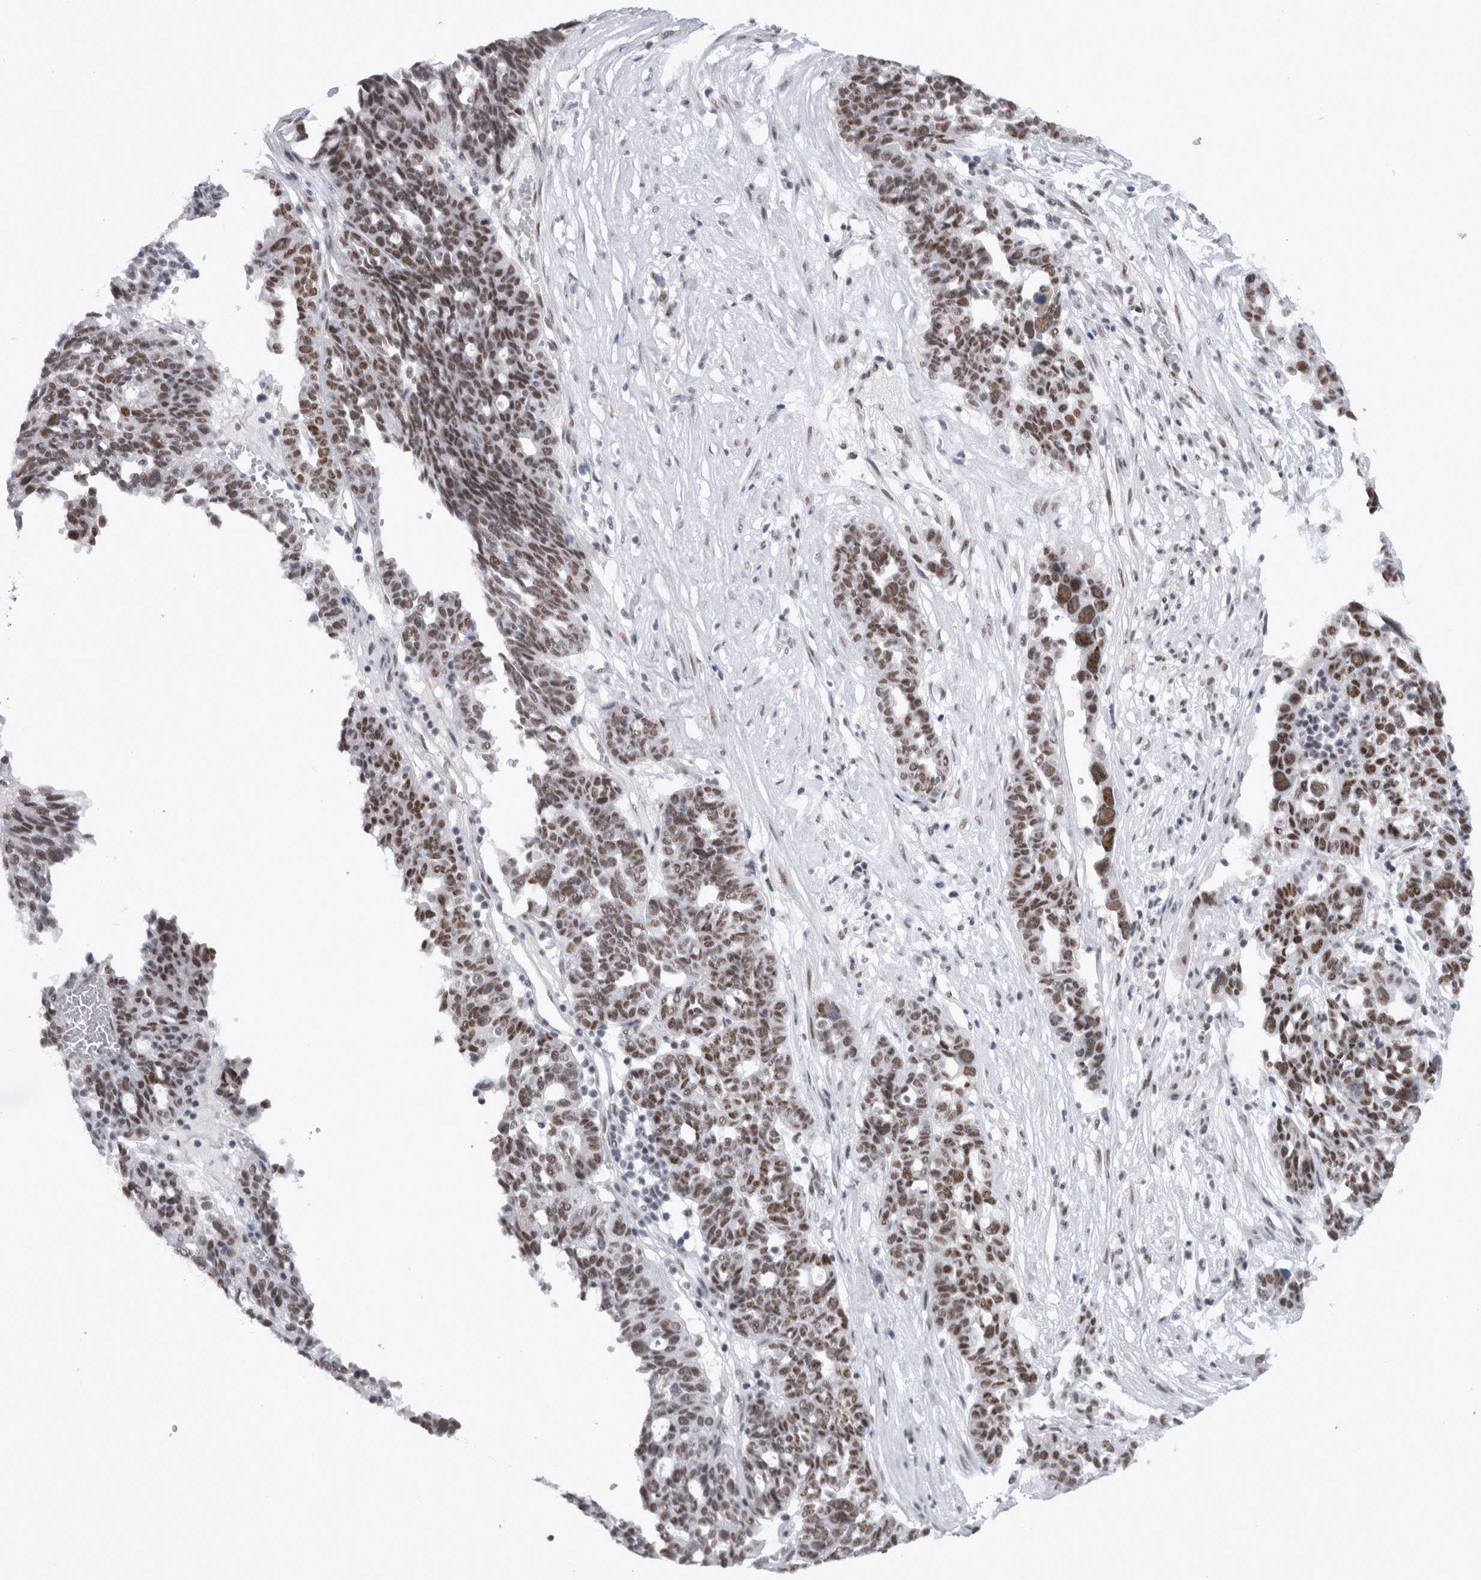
{"staining": {"intensity": "moderate", "quantity": ">75%", "location": "nuclear"}, "tissue": "ovarian cancer", "cell_type": "Tumor cells", "image_type": "cancer", "snomed": [{"axis": "morphology", "description": "Cystadenocarcinoma, serous, NOS"}, {"axis": "topography", "description": "Ovary"}], "caption": "Immunohistochemistry (IHC) of serous cystadenocarcinoma (ovarian) exhibits medium levels of moderate nuclear staining in approximately >75% of tumor cells.", "gene": "API5", "patient": {"sex": "female", "age": 59}}